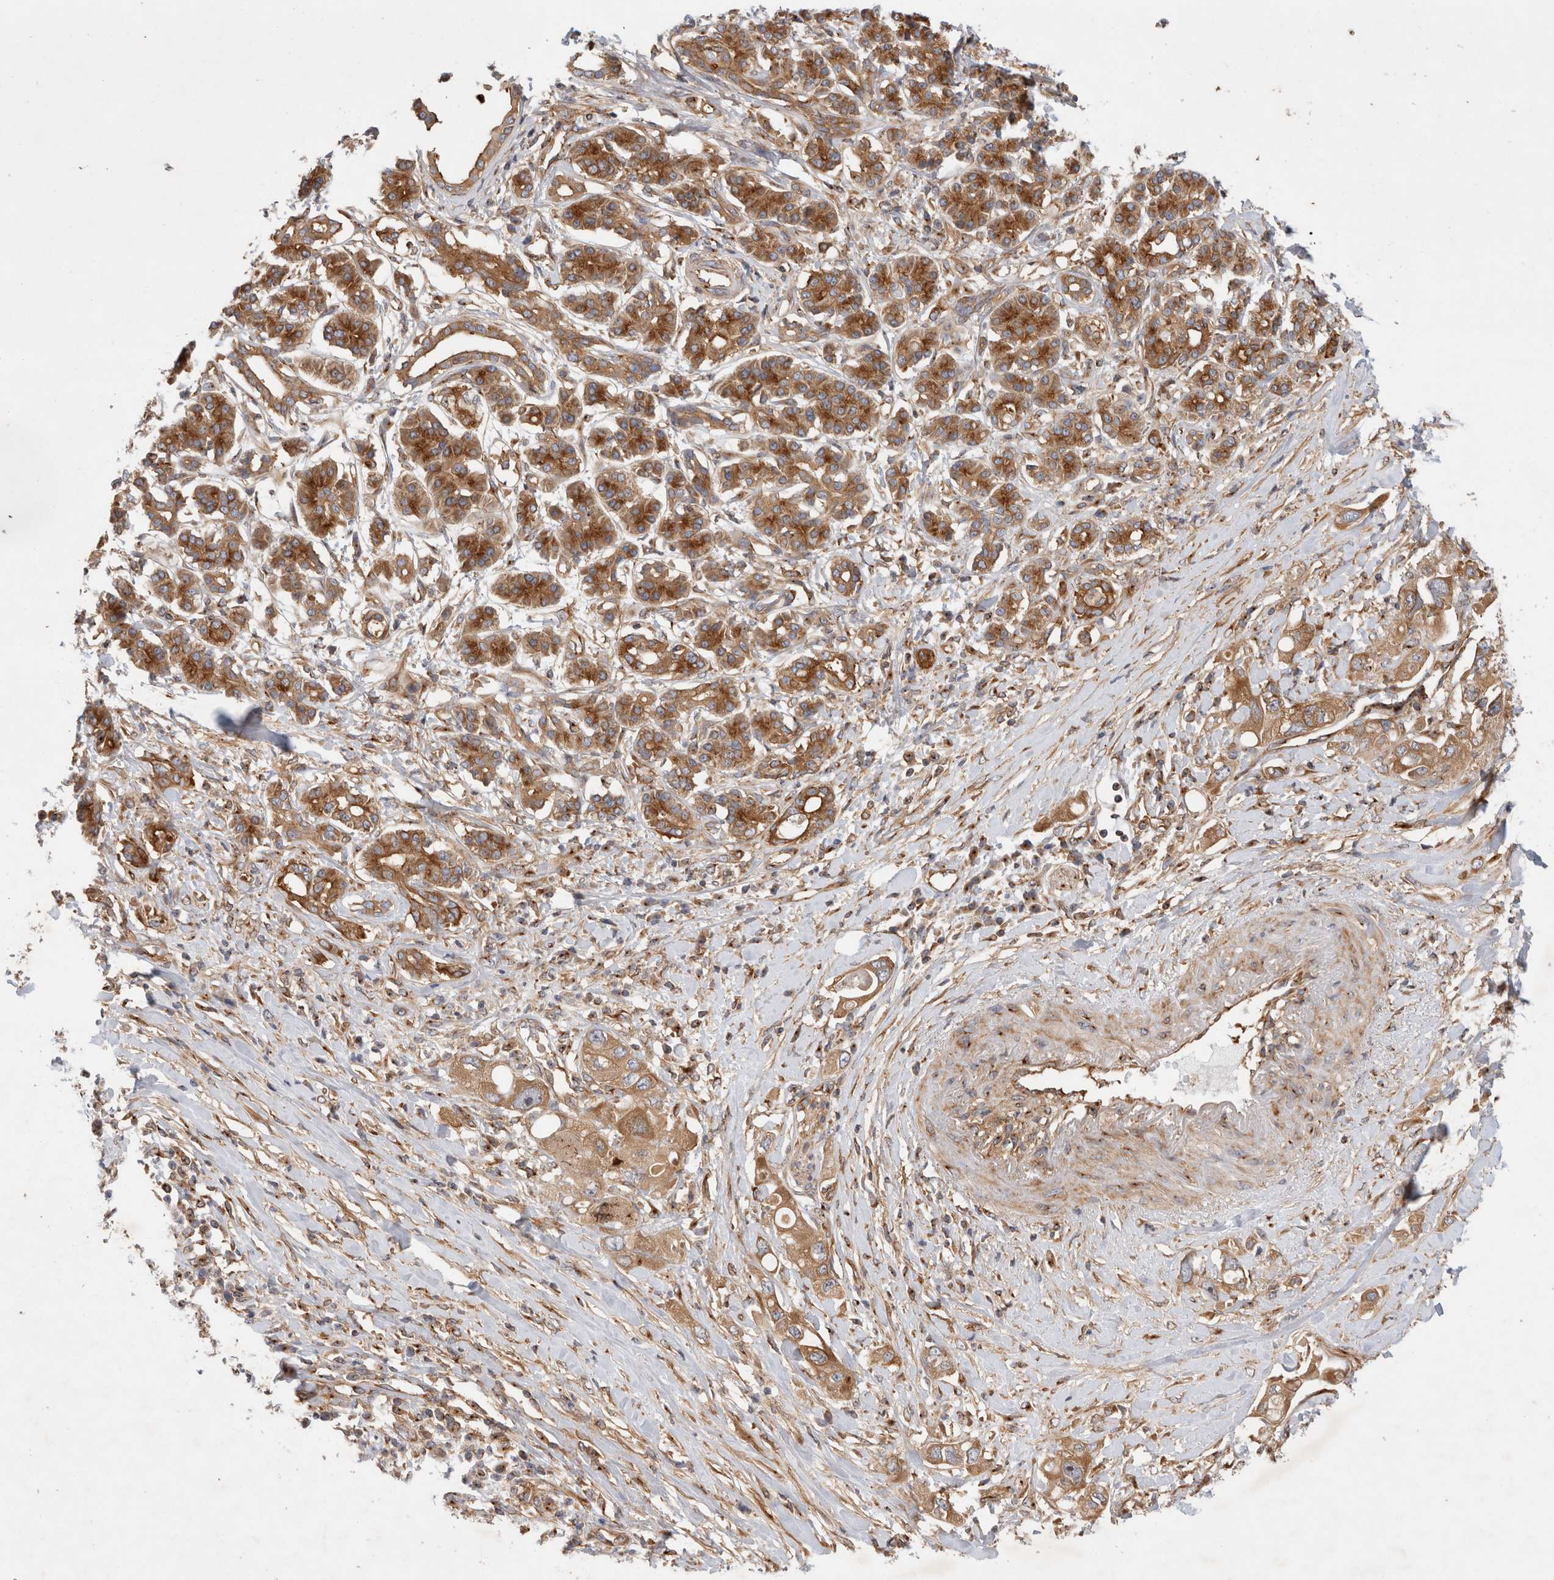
{"staining": {"intensity": "moderate", "quantity": ">75%", "location": "cytoplasmic/membranous"}, "tissue": "pancreatic cancer", "cell_type": "Tumor cells", "image_type": "cancer", "snomed": [{"axis": "morphology", "description": "Adenocarcinoma, NOS"}, {"axis": "topography", "description": "Pancreas"}], "caption": "Pancreatic cancer was stained to show a protein in brown. There is medium levels of moderate cytoplasmic/membranous staining in approximately >75% of tumor cells.", "gene": "GPR150", "patient": {"sex": "female", "age": 56}}